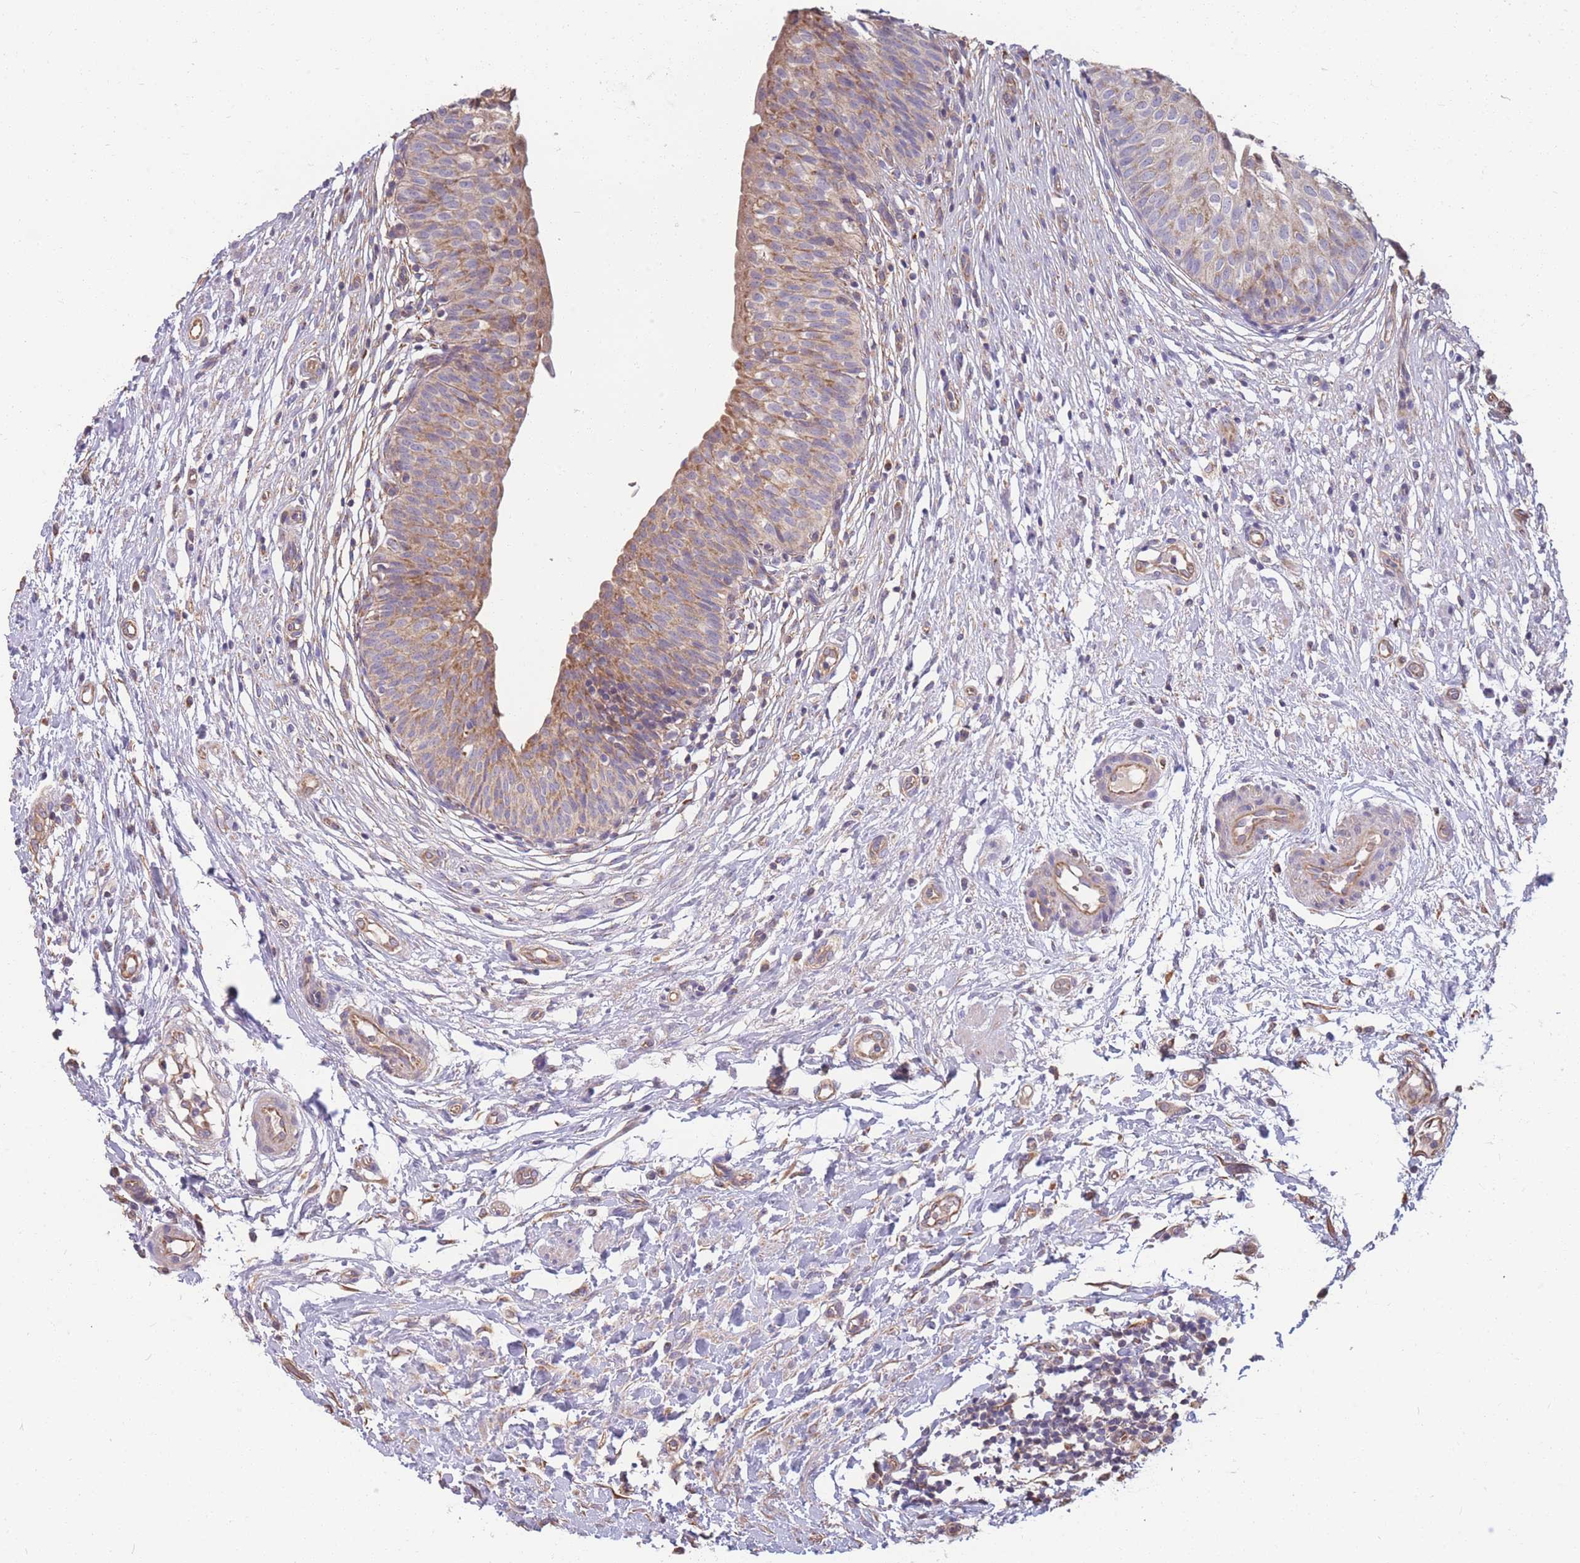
{"staining": {"intensity": "moderate", "quantity": ">75%", "location": "cytoplasmic/membranous"}, "tissue": "urinary bladder", "cell_type": "Urothelial cells", "image_type": "normal", "snomed": [{"axis": "morphology", "description": "Normal tissue, NOS"}, {"axis": "topography", "description": "Urinary bladder"}], "caption": "A brown stain labels moderate cytoplasmic/membranous positivity of a protein in urothelial cells of normal urinary bladder. The protein of interest is stained brown, and the nuclei are stained in blue (DAB (3,3'-diaminobenzidine) IHC with brightfield microscopy, high magnification).", "gene": "MRPS9", "patient": {"sex": "male", "age": 55}}